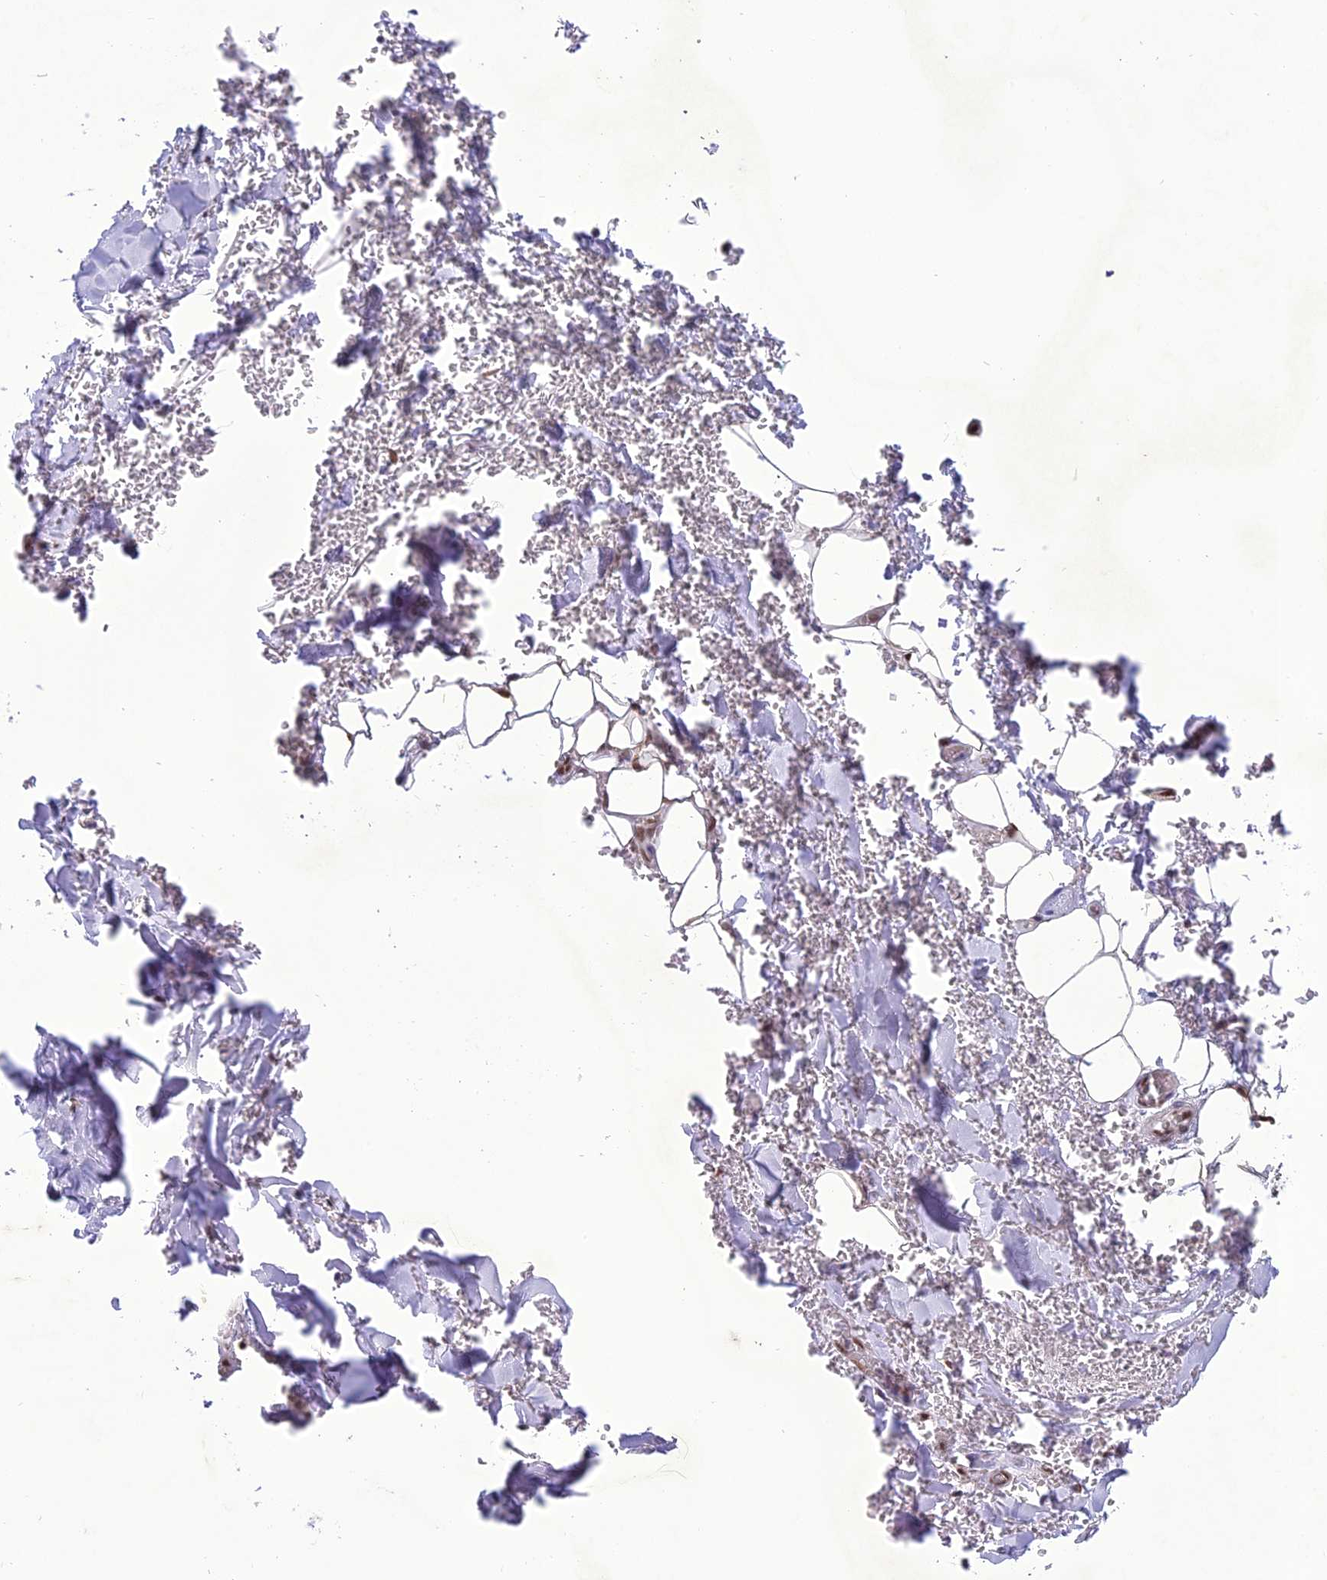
{"staining": {"intensity": "moderate", "quantity": ">75%", "location": "nuclear"}, "tissue": "adipose tissue", "cell_type": "Adipocytes", "image_type": "normal", "snomed": [{"axis": "morphology", "description": "Normal tissue, NOS"}, {"axis": "topography", "description": "Lymph node"}, {"axis": "topography", "description": "Bronchus"}], "caption": "The immunohistochemical stain labels moderate nuclear expression in adipocytes of unremarkable adipose tissue. Immunohistochemistry stains the protein of interest in brown and the nuclei are stained blue.", "gene": "DDX1", "patient": {"sex": "male", "age": 63}}